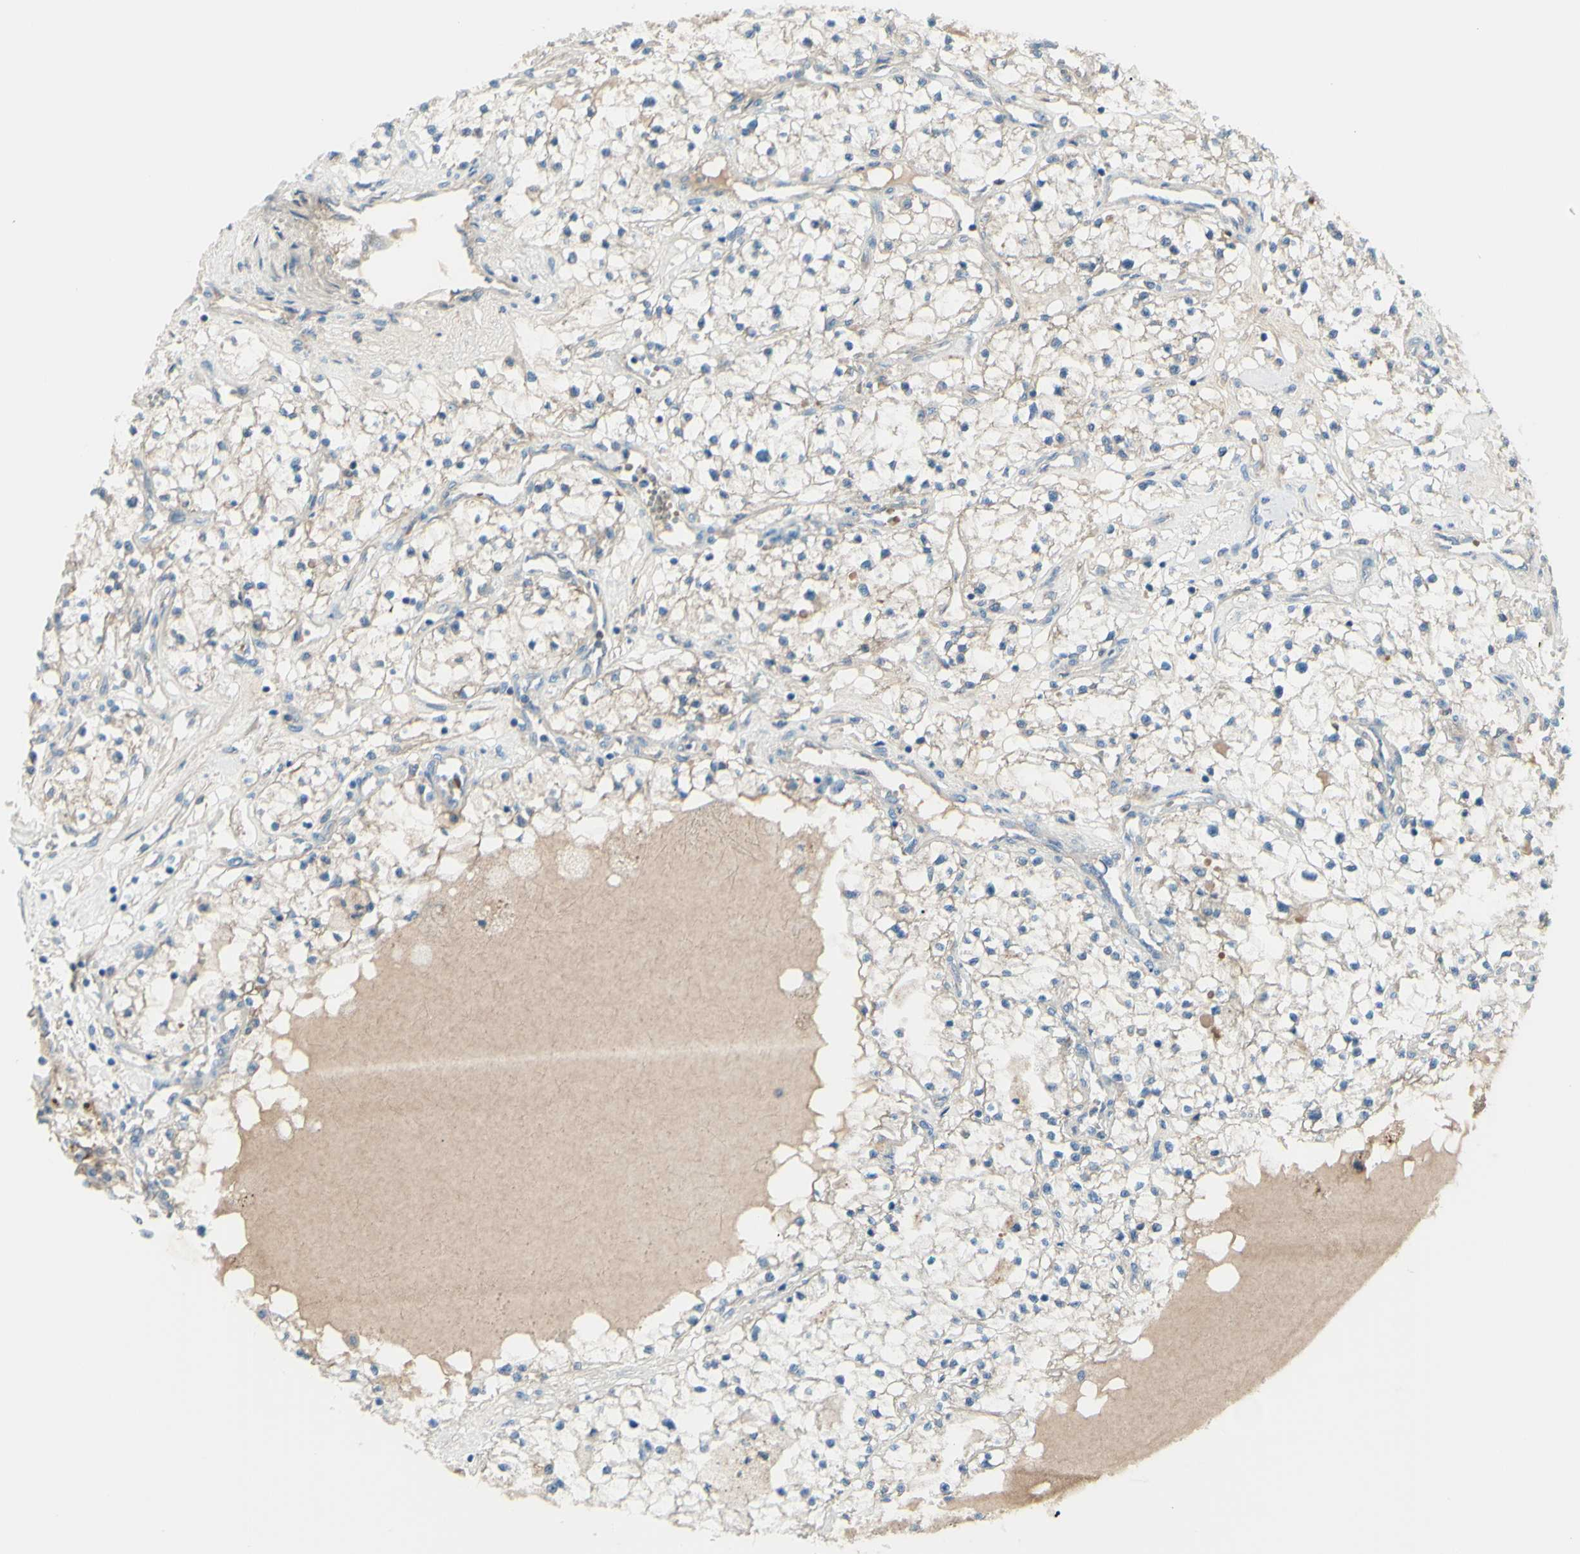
{"staining": {"intensity": "weak", "quantity": ">75%", "location": "cytoplasmic/membranous"}, "tissue": "renal cancer", "cell_type": "Tumor cells", "image_type": "cancer", "snomed": [{"axis": "morphology", "description": "Adenocarcinoma, NOS"}, {"axis": "topography", "description": "Kidney"}], "caption": "Protein staining exhibits weak cytoplasmic/membranous staining in about >75% of tumor cells in adenocarcinoma (renal). Nuclei are stained in blue.", "gene": "PCDHGA2", "patient": {"sex": "male", "age": 68}}